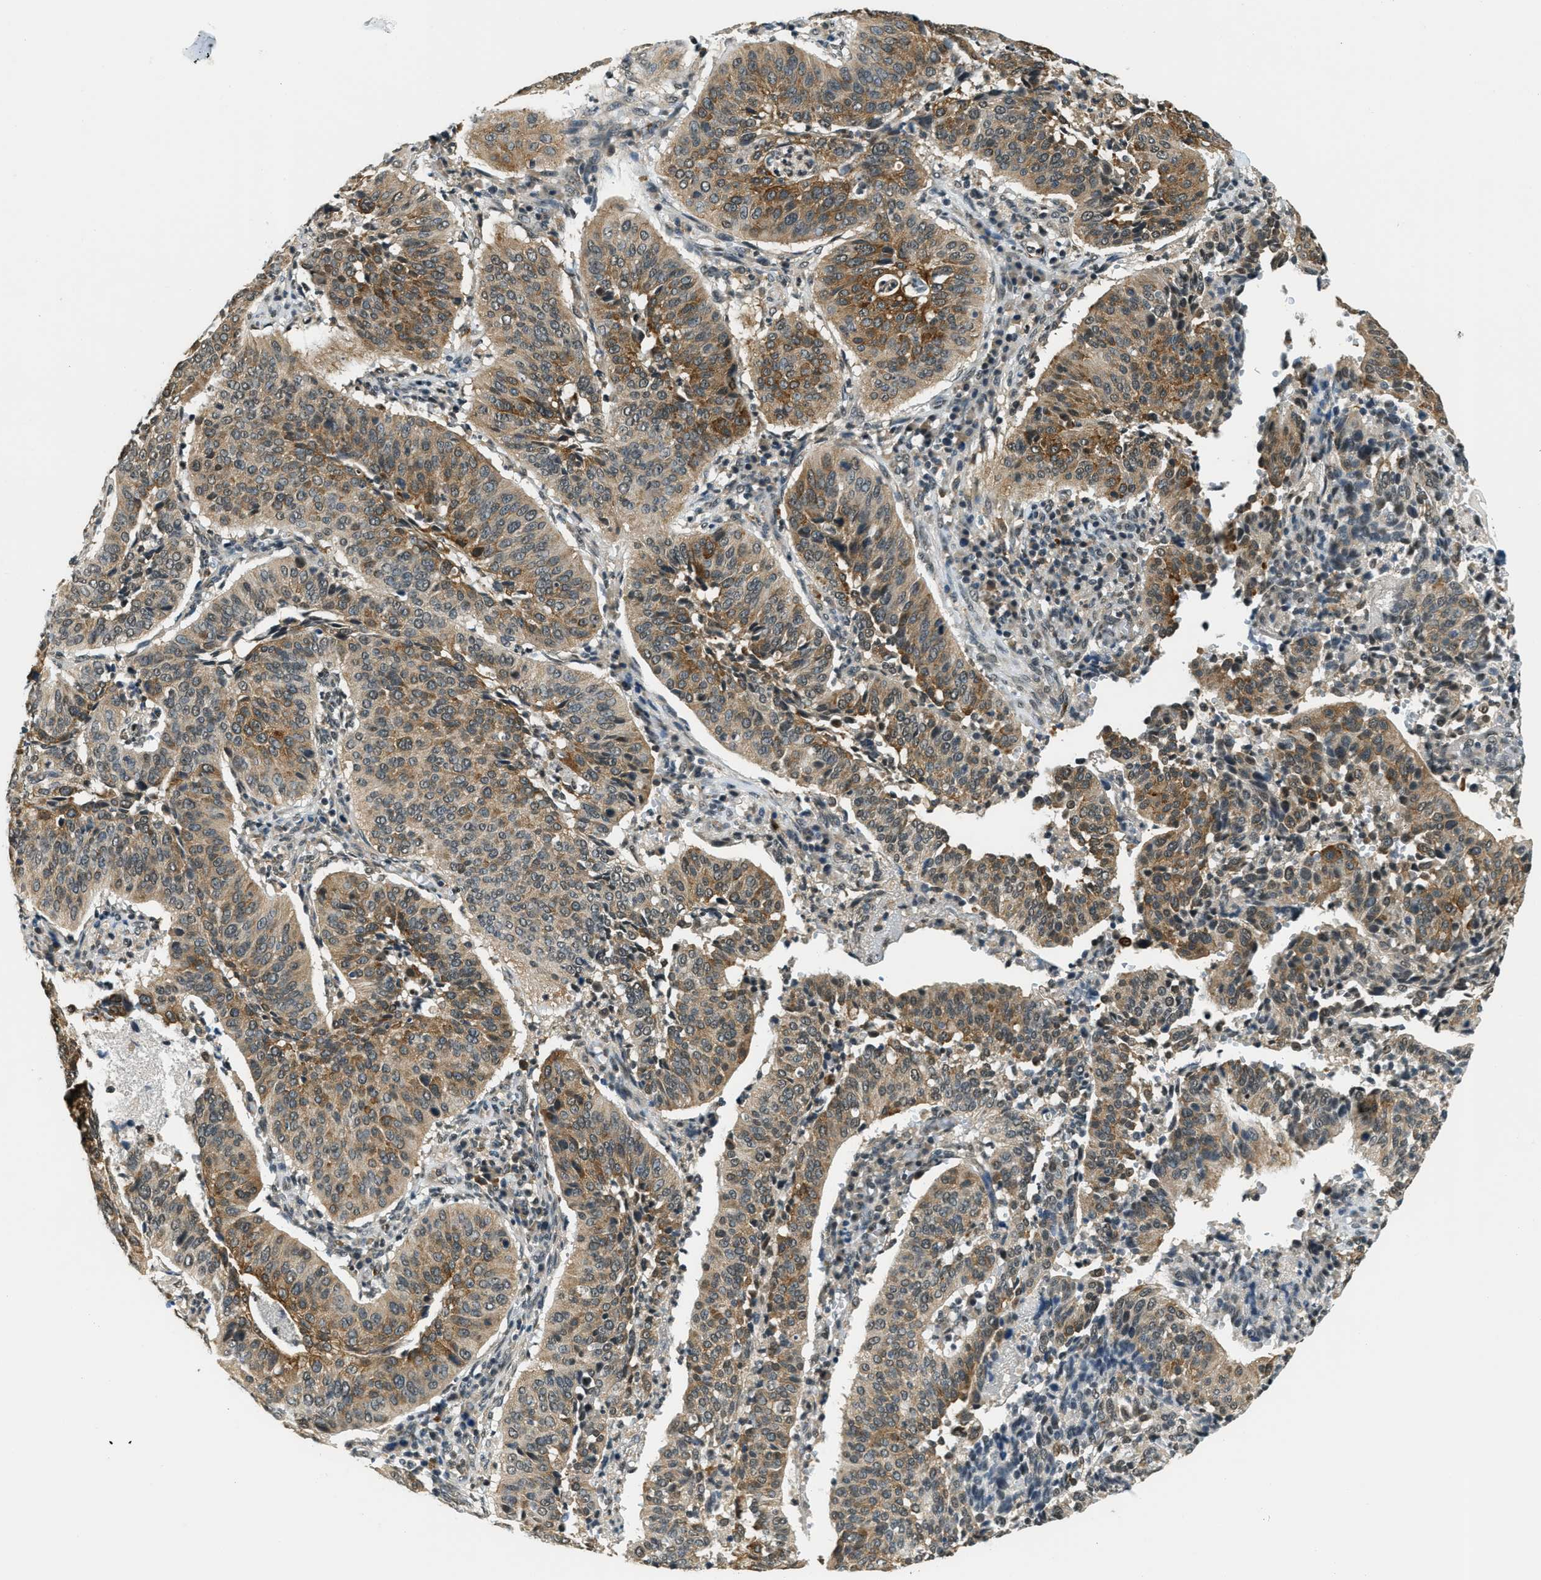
{"staining": {"intensity": "moderate", "quantity": ">75%", "location": "cytoplasmic/membranous"}, "tissue": "cervical cancer", "cell_type": "Tumor cells", "image_type": "cancer", "snomed": [{"axis": "morphology", "description": "Normal tissue, NOS"}, {"axis": "morphology", "description": "Squamous cell carcinoma, NOS"}, {"axis": "topography", "description": "Cervix"}], "caption": "Protein staining displays moderate cytoplasmic/membranous positivity in approximately >75% of tumor cells in cervical squamous cell carcinoma.", "gene": "RAB11FIP1", "patient": {"sex": "female", "age": 39}}